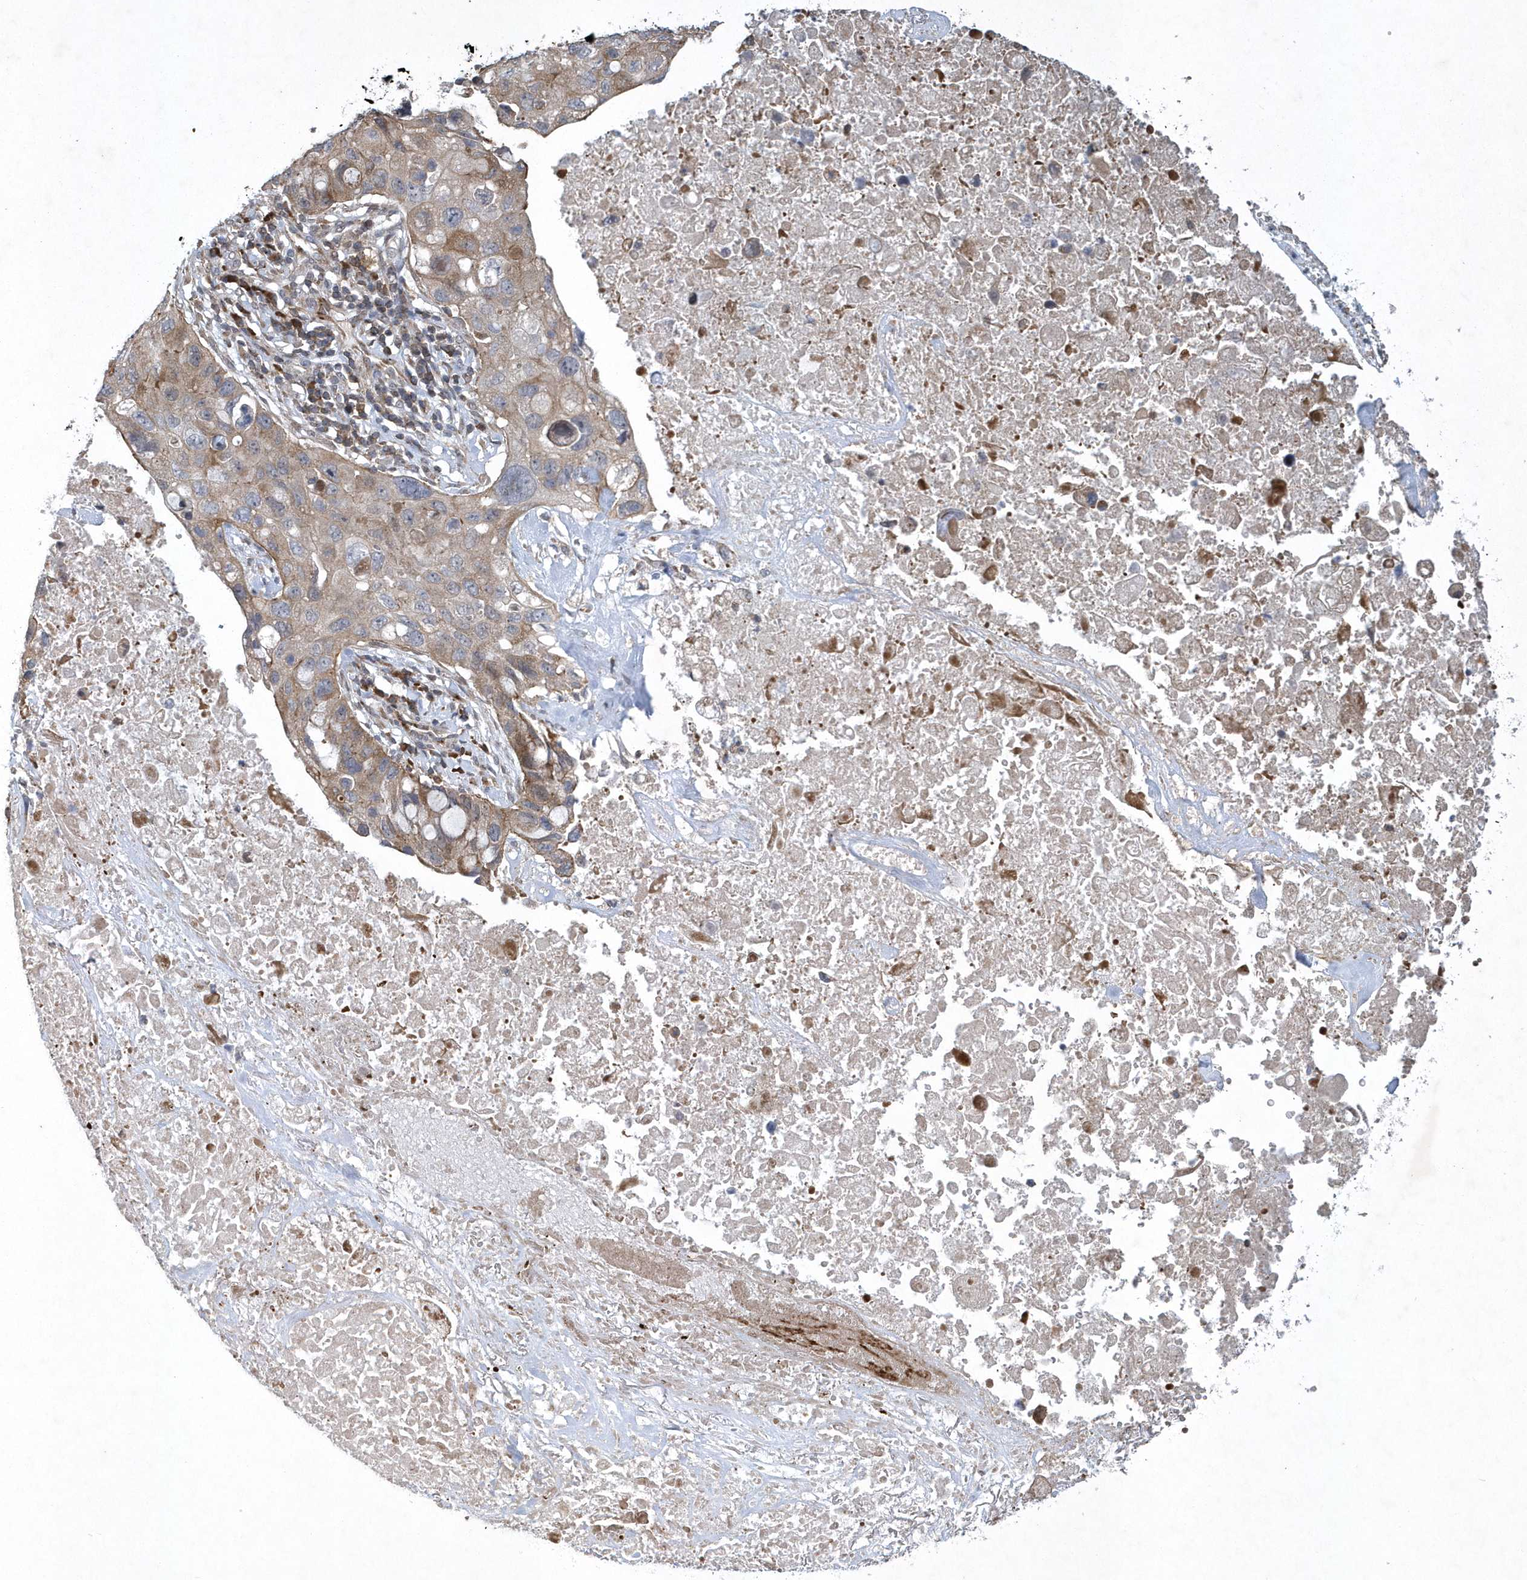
{"staining": {"intensity": "moderate", "quantity": "<25%", "location": "cytoplasmic/membranous"}, "tissue": "lung cancer", "cell_type": "Tumor cells", "image_type": "cancer", "snomed": [{"axis": "morphology", "description": "Squamous cell carcinoma, NOS"}, {"axis": "topography", "description": "Lung"}], "caption": "Immunohistochemical staining of lung squamous cell carcinoma displays low levels of moderate cytoplasmic/membranous staining in approximately <25% of tumor cells.", "gene": "N4BP2", "patient": {"sex": "female", "age": 73}}